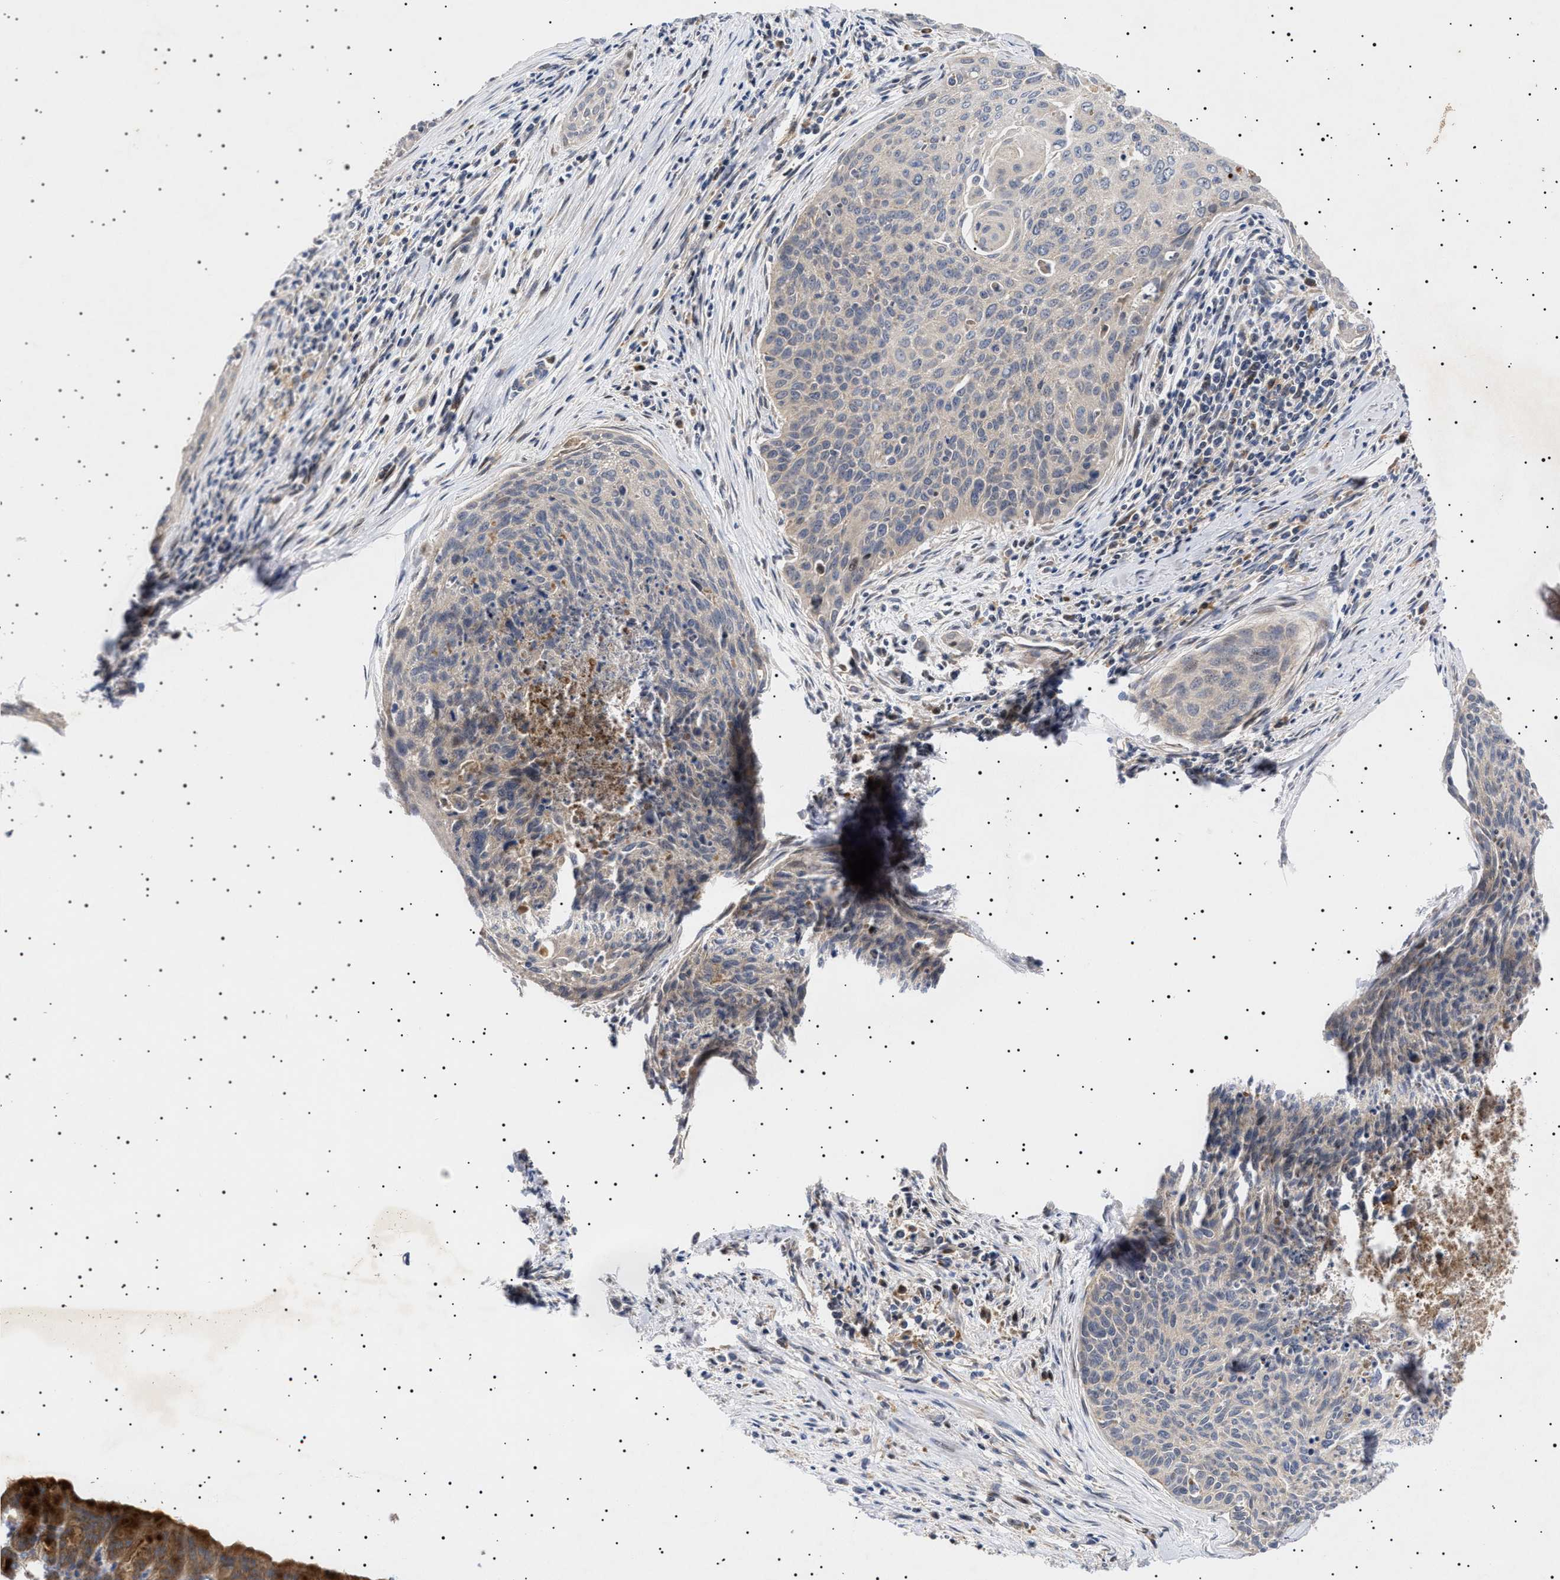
{"staining": {"intensity": "negative", "quantity": "none", "location": "none"}, "tissue": "cervical cancer", "cell_type": "Tumor cells", "image_type": "cancer", "snomed": [{"axis": "morphology", "description": "Squamous cell carcinoma, NOS"}, {"axis": "topography", "description": "Cervix"}], "caption": "DAB immunohistochemical staining of human squamous cell carcinoma (cervical) exhibits no significant expression in tumor cells.", "gene": "MRPL10", "patient": {"sex": "female", "age": 55}}